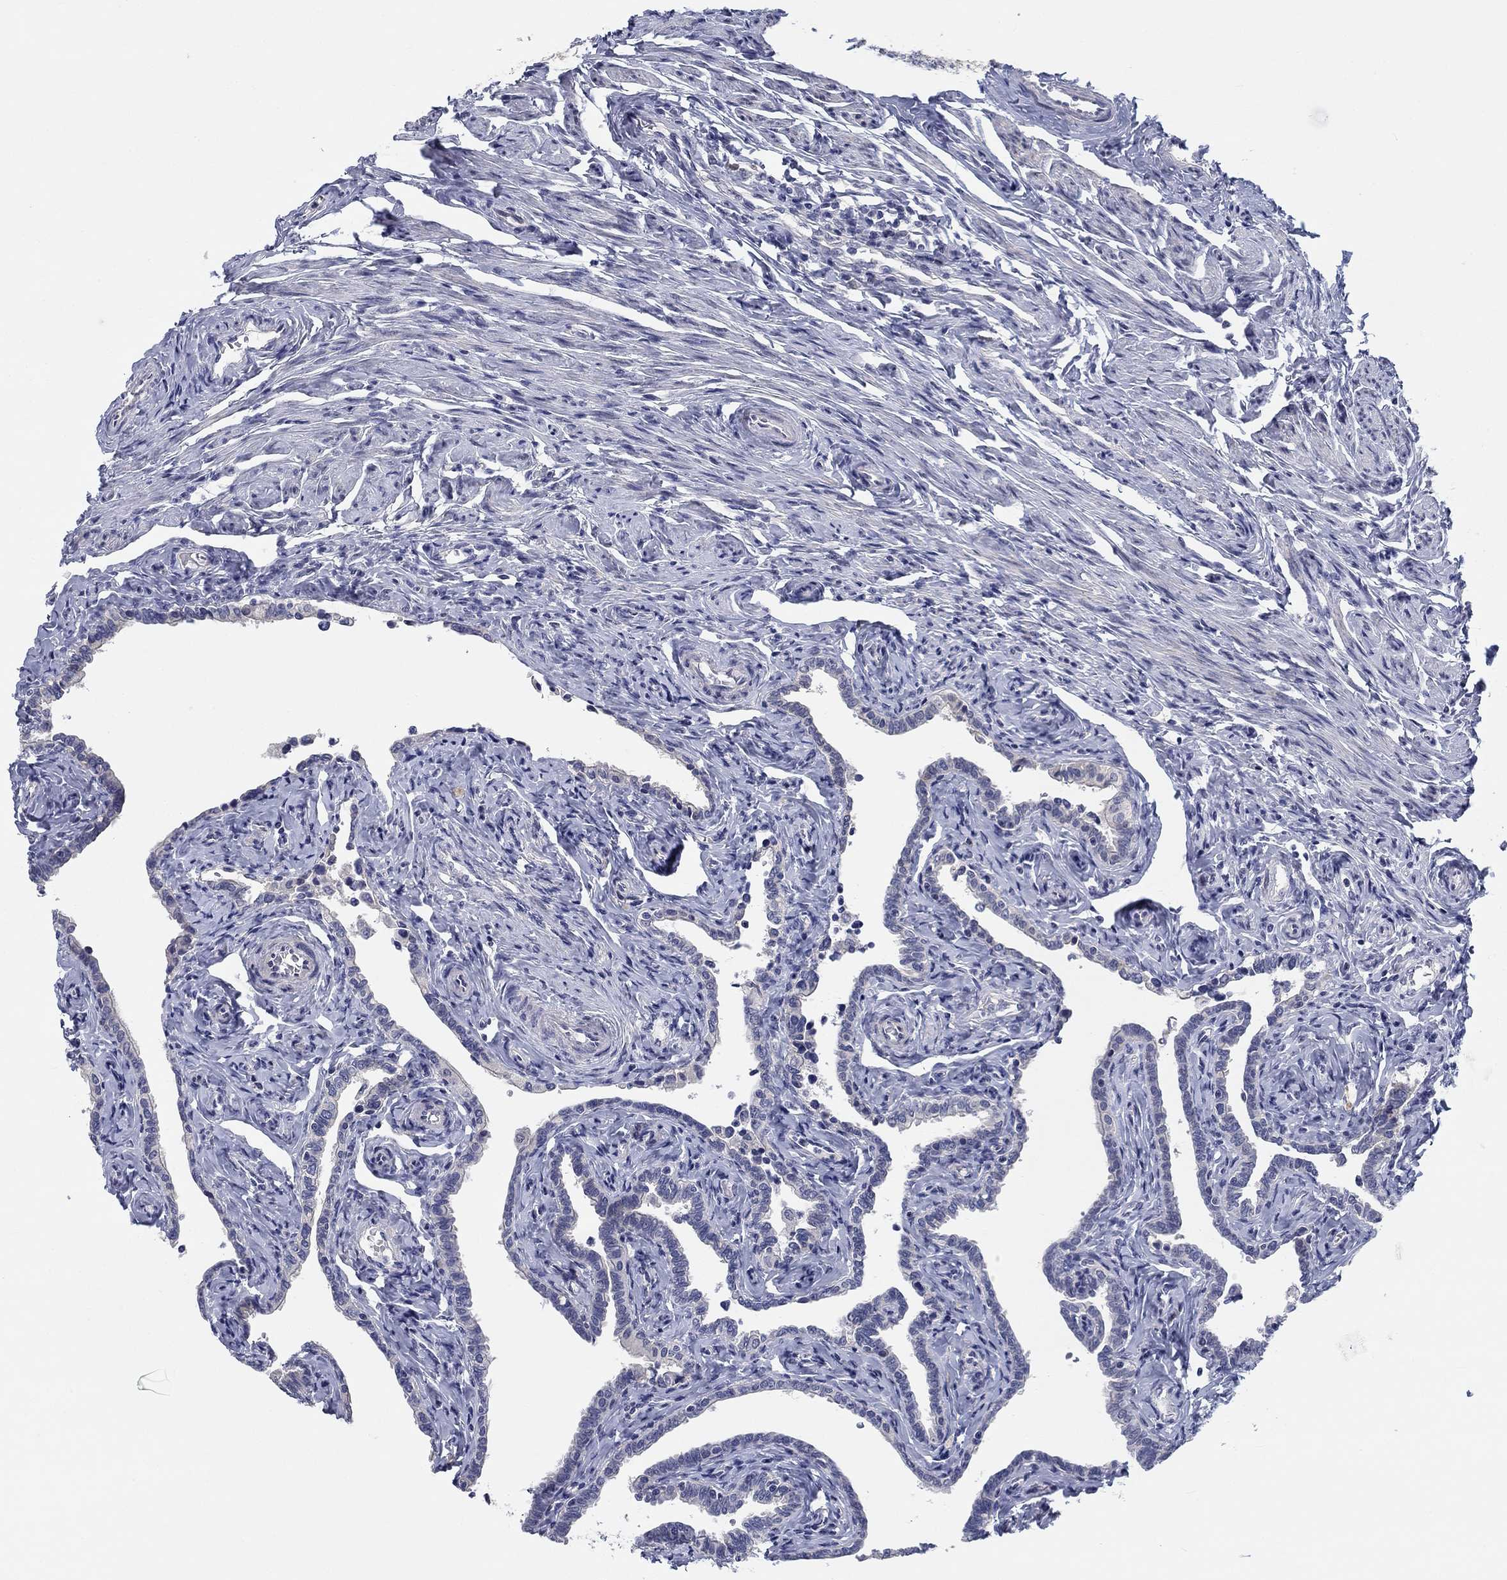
{"staining": {"intensity": "strong", "quantity": "<25%", "location": "nuclear"}, "tissue": "fallopian tube", "cell_type": "Glandular cells", "image_type": "normal", "snomed": [{"axis": "morphology", "description": "Normal tissue, NOS"}, {"axis": "topography", "description": "Fallopian tube"}, {"axis": "topography", "description": "Ovary"}], "caption": "A micrograph of human fallopian tube stained for a protein exhibits strong nuclear brown staining in glandular cells.", "gene": "PRC1", "patient": {"sex": "female", "age": 54}}